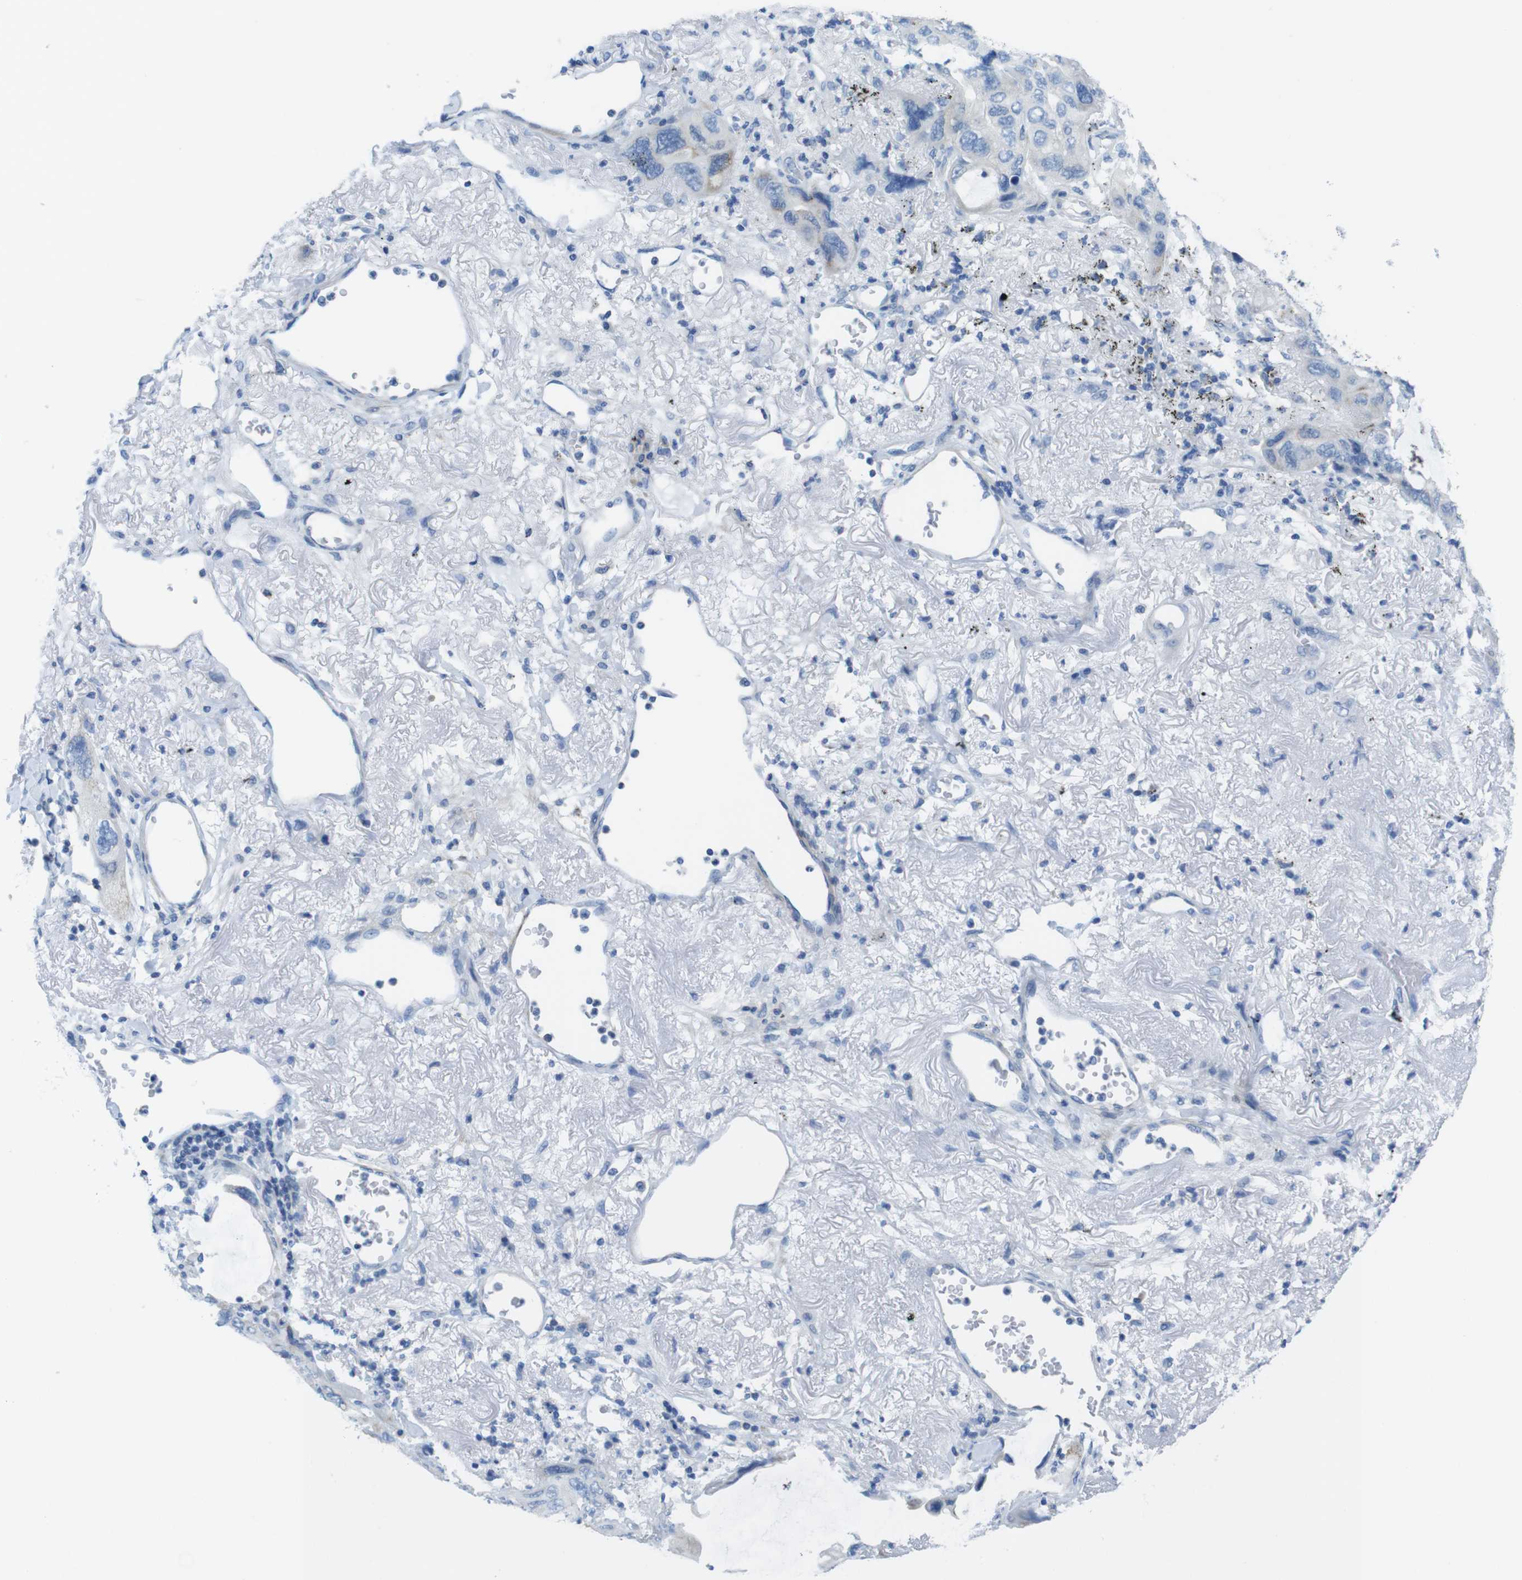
{"staining": {"intensity": "weak", "quantity": "<25%", "location": "cytoplasmic/membranous"}, "tissue": "lung cancer", "cell_type": "Tumor cells", "image_type": "cancer", "snomed": [{"axis": "morphology", "description": "Squamous cell carcinoma, NOS"}, {"axis": "topography", "description": "Lung"}], "caption": "Tumor cells show no significant staining in lung squamous cell carcinoma.", "gene": "ASIC5", "patient": {"sex": "female", "age": 73}}